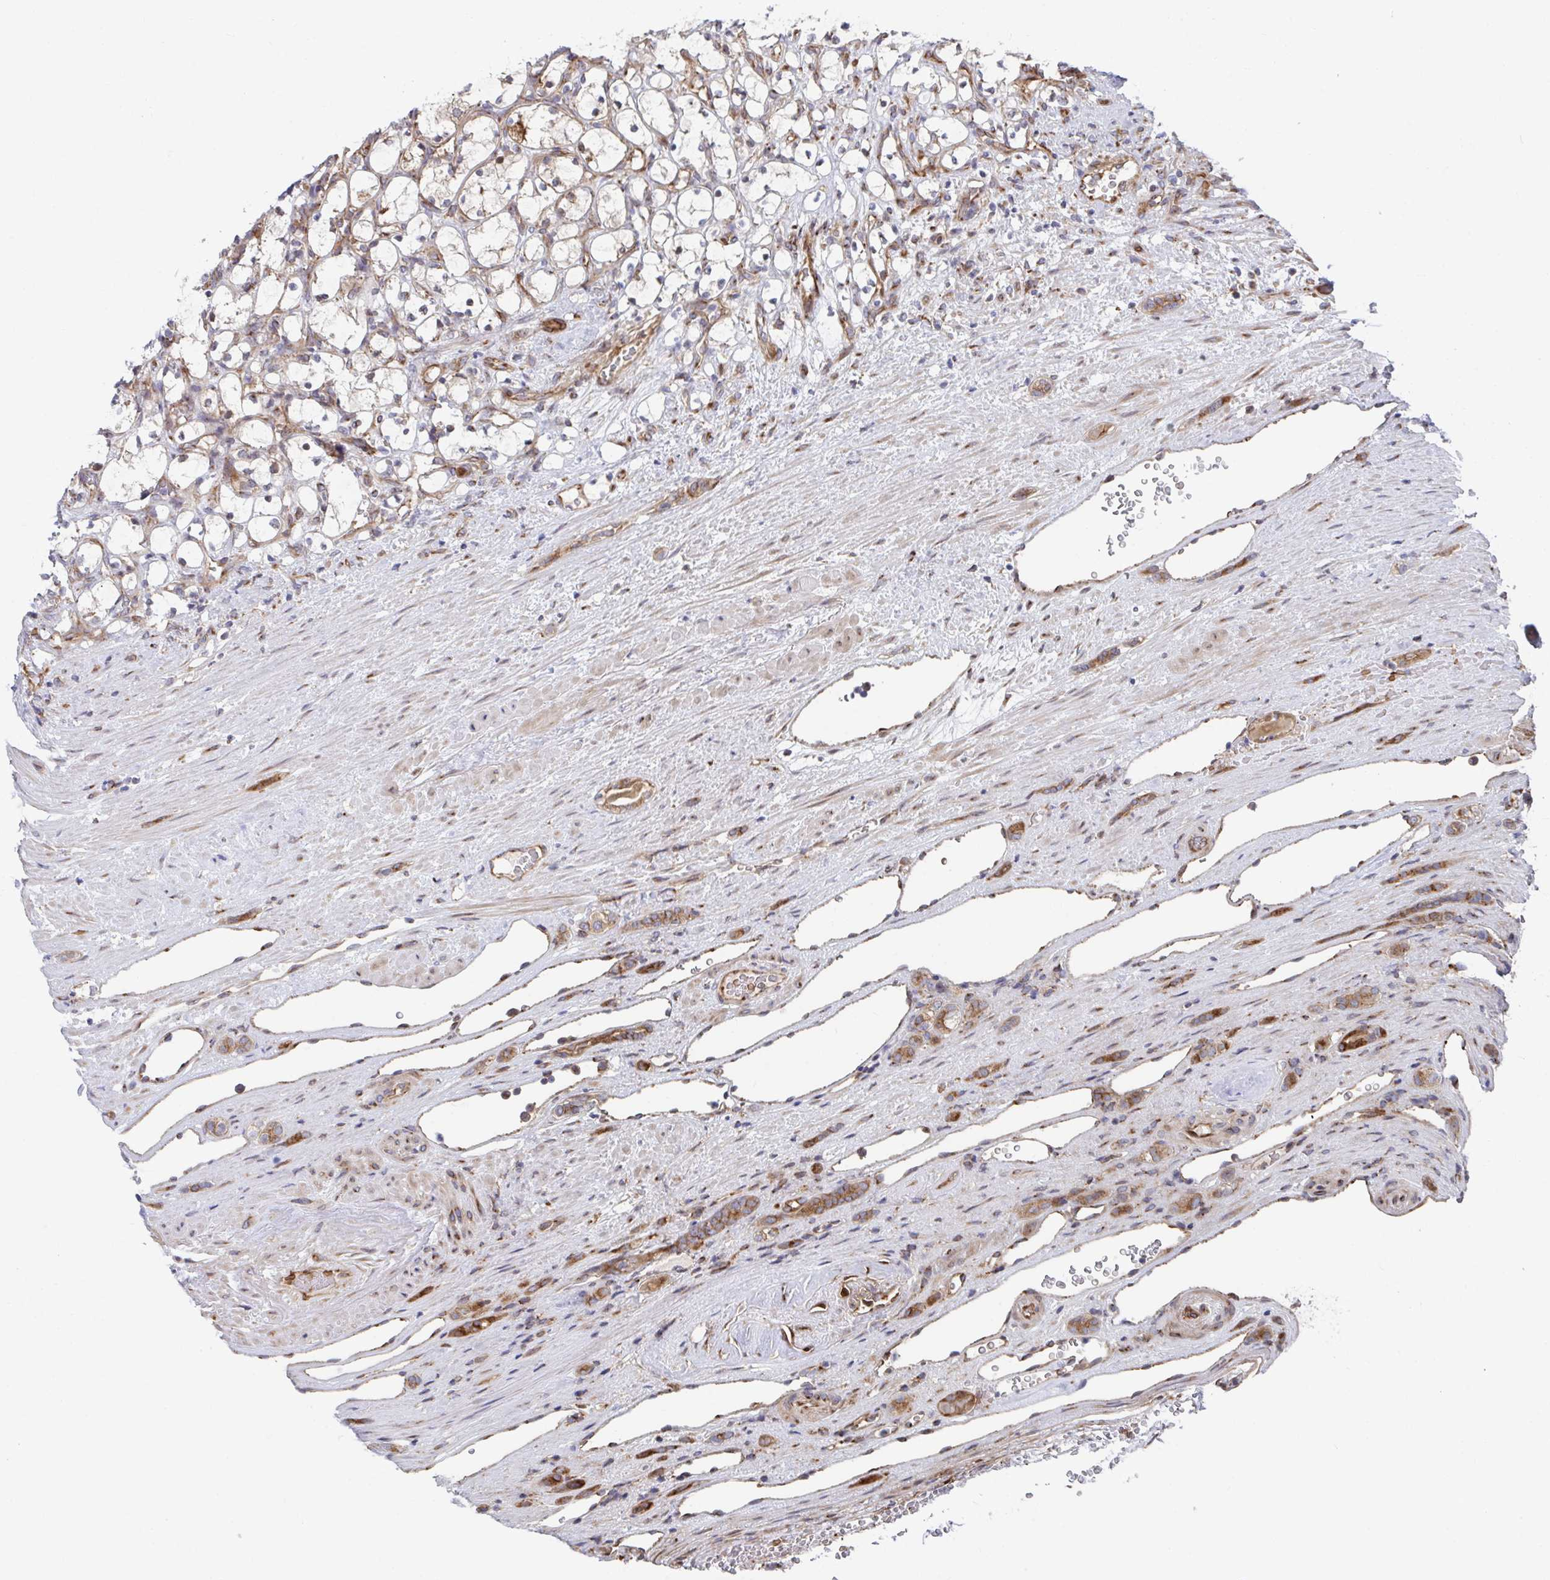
{"staining": {"intensity": "weak", "quantity": ">75%", "location": "cytoplasmic/membranous"}, "tissue": "renal cancer", "cell_type": "Tumor cells", "image_type": "cancer", "snomed": [{"axis": "morphology", "description": "Adenocarcinoma, NOS"}, {"axis": "topography", "description": "Kidney"}], "caption": "Immunohistochemistry (IHC) of human adenocarcinoma (renal) reveals low levels of weak cytoplasmic/membranous staining in about >75% of tumor cells.", "gene": "FJX1", "patient": {"sex": "female", "age": 69}}